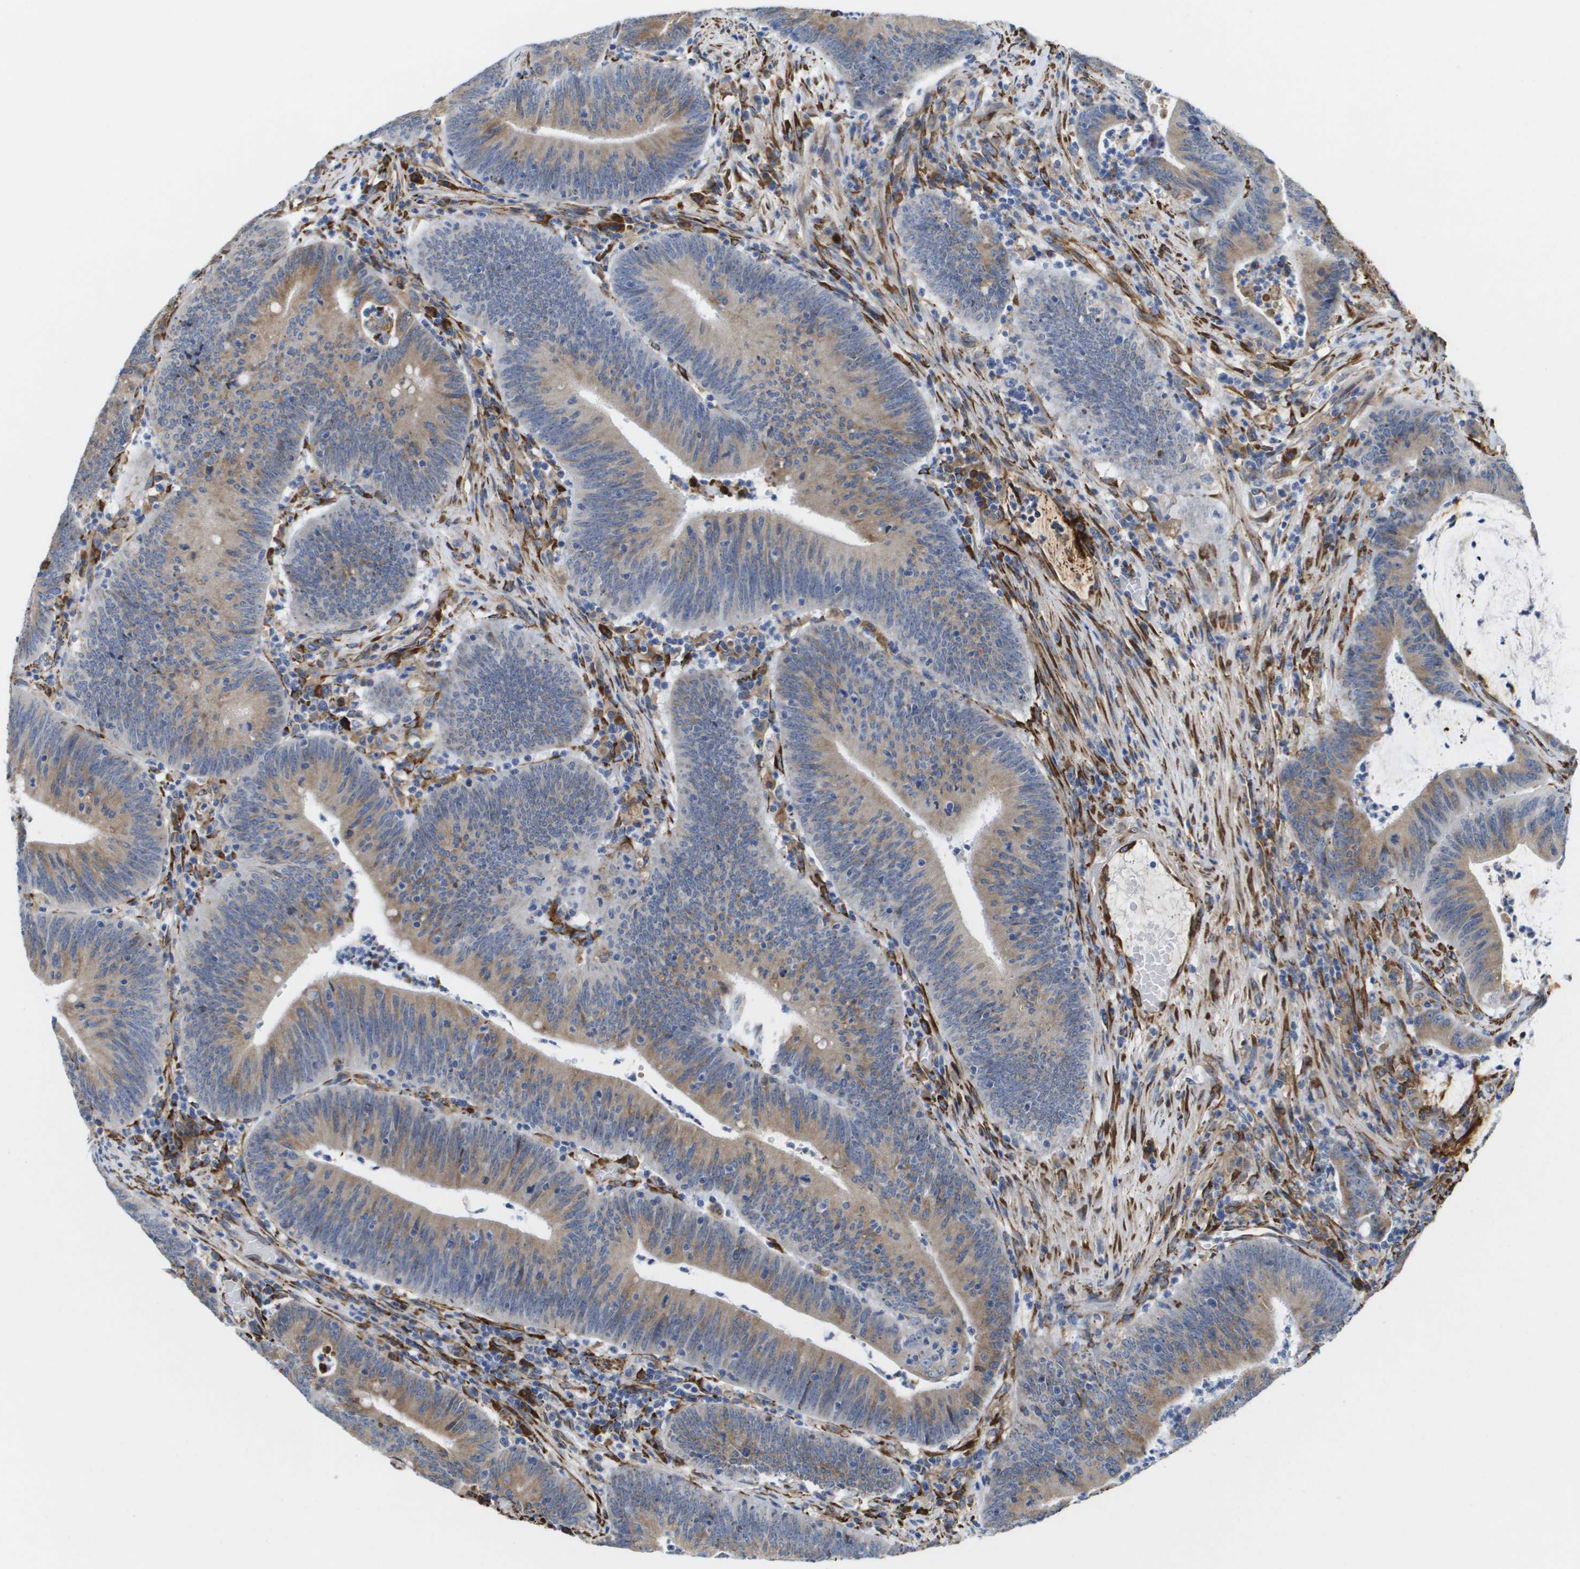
{"staining": {"intensity": "moderate", "quantity": ">75%", "location": "cytoplasmic/membranous"}, "tissue": "colorectal cancer", "cell_type": "Tumor cells", "image_type": "cancer", "snomed": [{"axis": "morphology", "description": "Normal tissue, NOS"}, {"axis": "morphology", "description": "Adenocarcinoma, NOS"}, {"axis": "topography", "description": "Rectum"}], "caption": "Human colorectal adenocarcinoma stained with a protein marker shows moderate staining in tumor cells.", "gene": "ST3GAL2", "patient": {"sex": "female", "age": 66}}